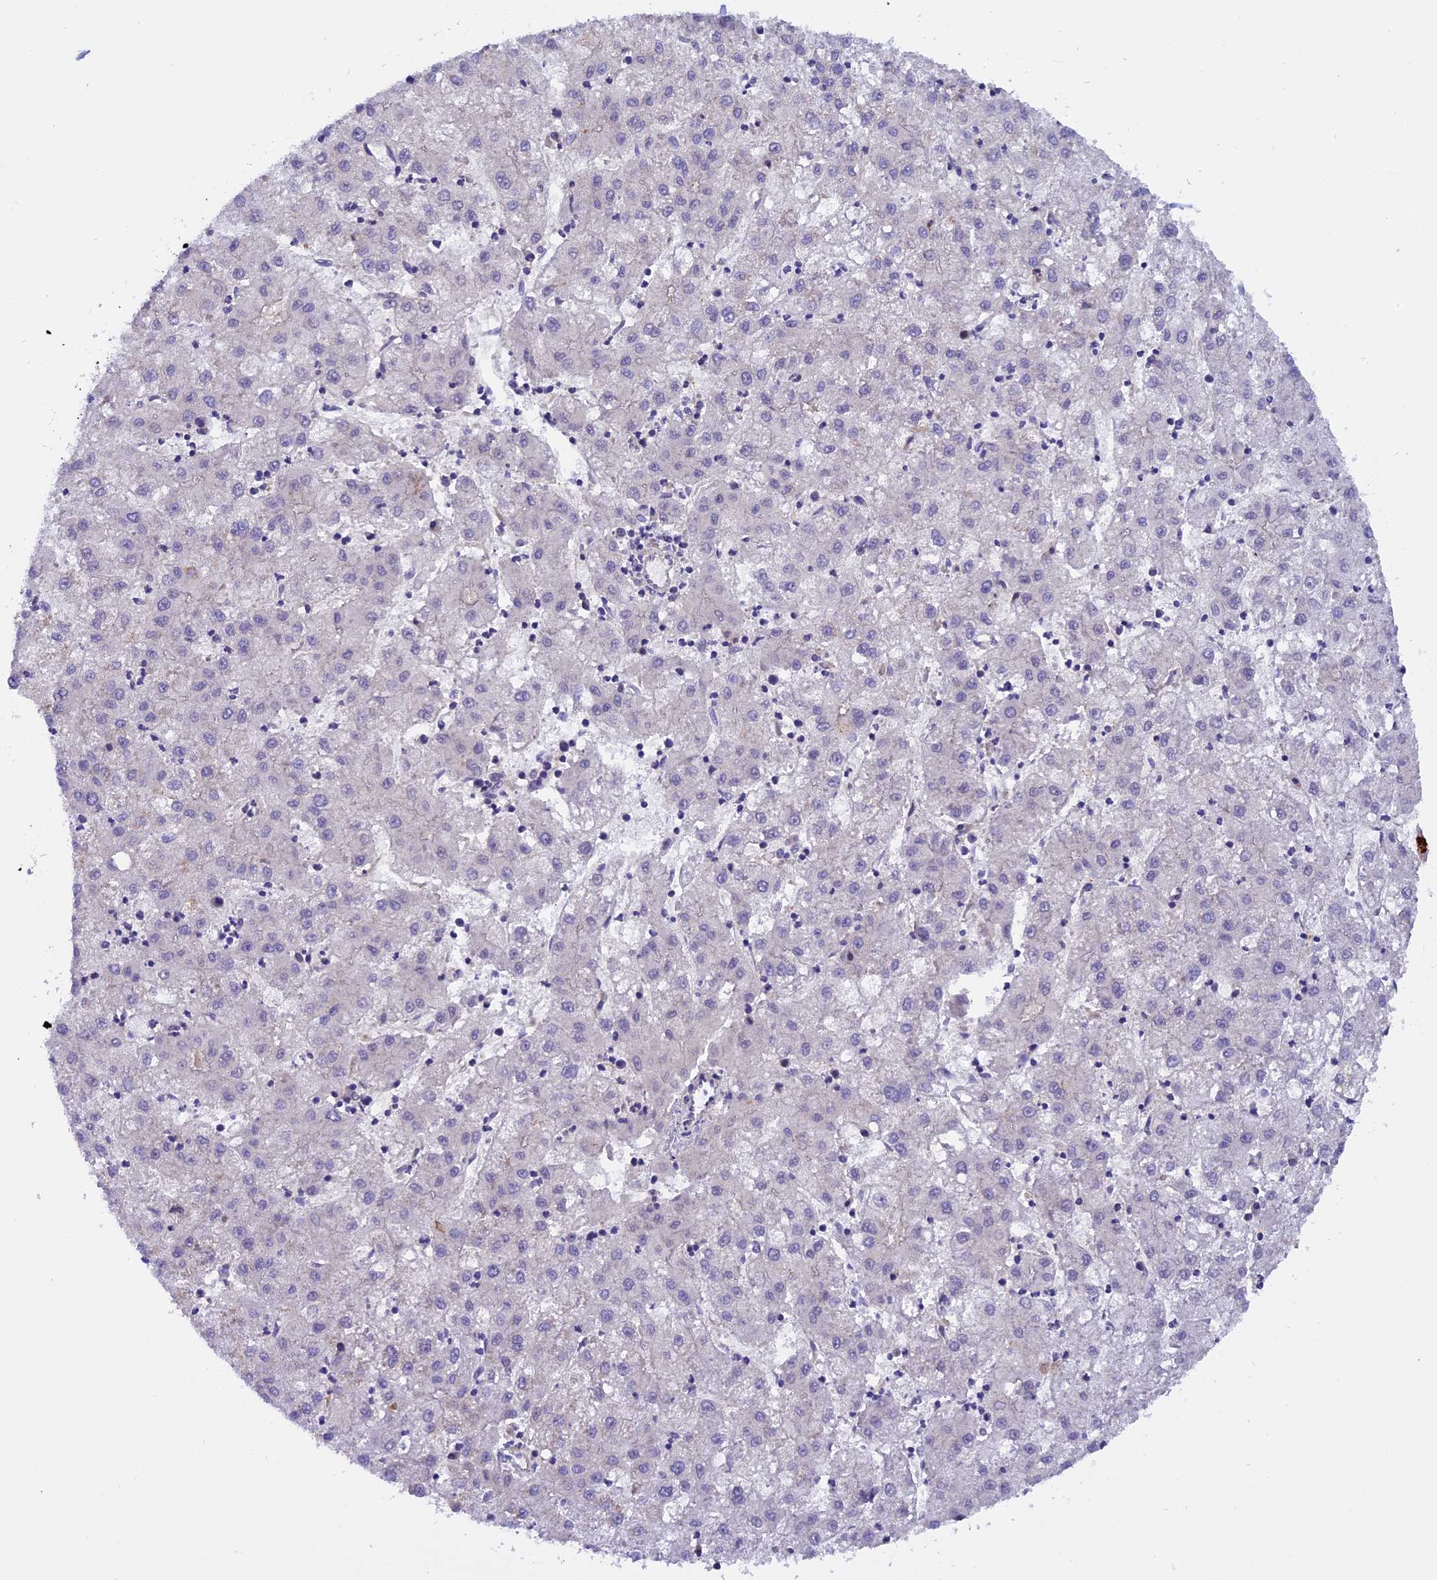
{"staining": {"intensity": "negative", "quantity": "none", "location": "none"}, "tissue": "liver cancer", "cell_type": "Tumor cells", "image_type": "cancer", "snomed": [{"axis": "morphology", "description": "Carcinoma, Hepatocellular, NOS"}, {"axis": "topography", "description": "Liver"}], "caption": "High magnification brightfield microscopy of hepatocellular carcinoma (liver) stained with DAB (brown) and counterstained with hematoxylin (blue): tumor cells show no significant expression.", "gene": "CCDC32", "patient": {"sex": "male", "age": 72}}